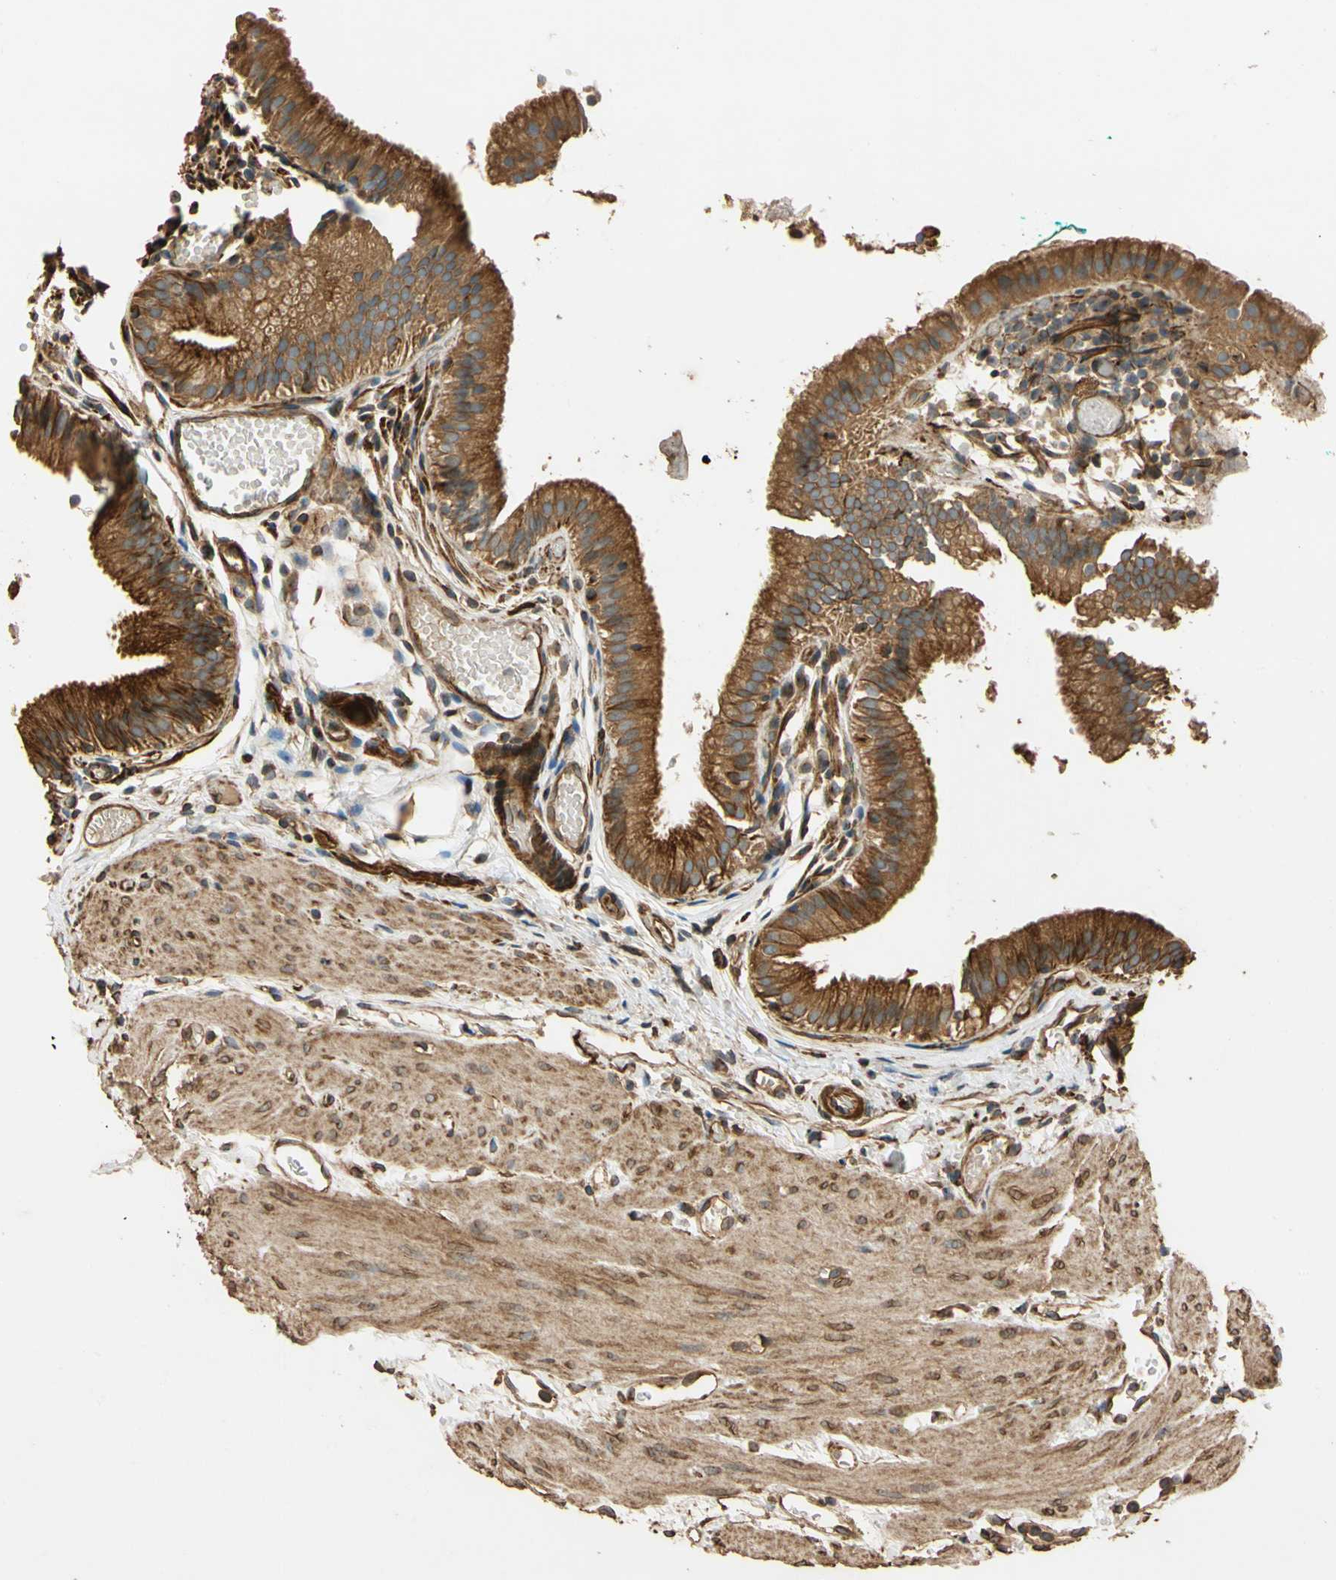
{"staining": {"intensity": "strong", "quantity": ">75%", "location": "cytoplasmic/membranous"}, "tissue": "gallbladder", "cell_type": "Glandular cells", "image_type": "normal", "snomed": [{"axis": "morphology", "description": "Normal tissue, NOS"}, {"axis": "topography", "description": "Gallbladder"}], "caption": "This image displays normal gallbladder stained with immunohistochemistry (IHC) to label a protein in brown. The cytoplasmic/membranous of glandular cells show strong positivity for the protein. Nuclei are counter-stained blue.", "gene": "MGRN1", "patient": {"sex": "female", "age": 26}}